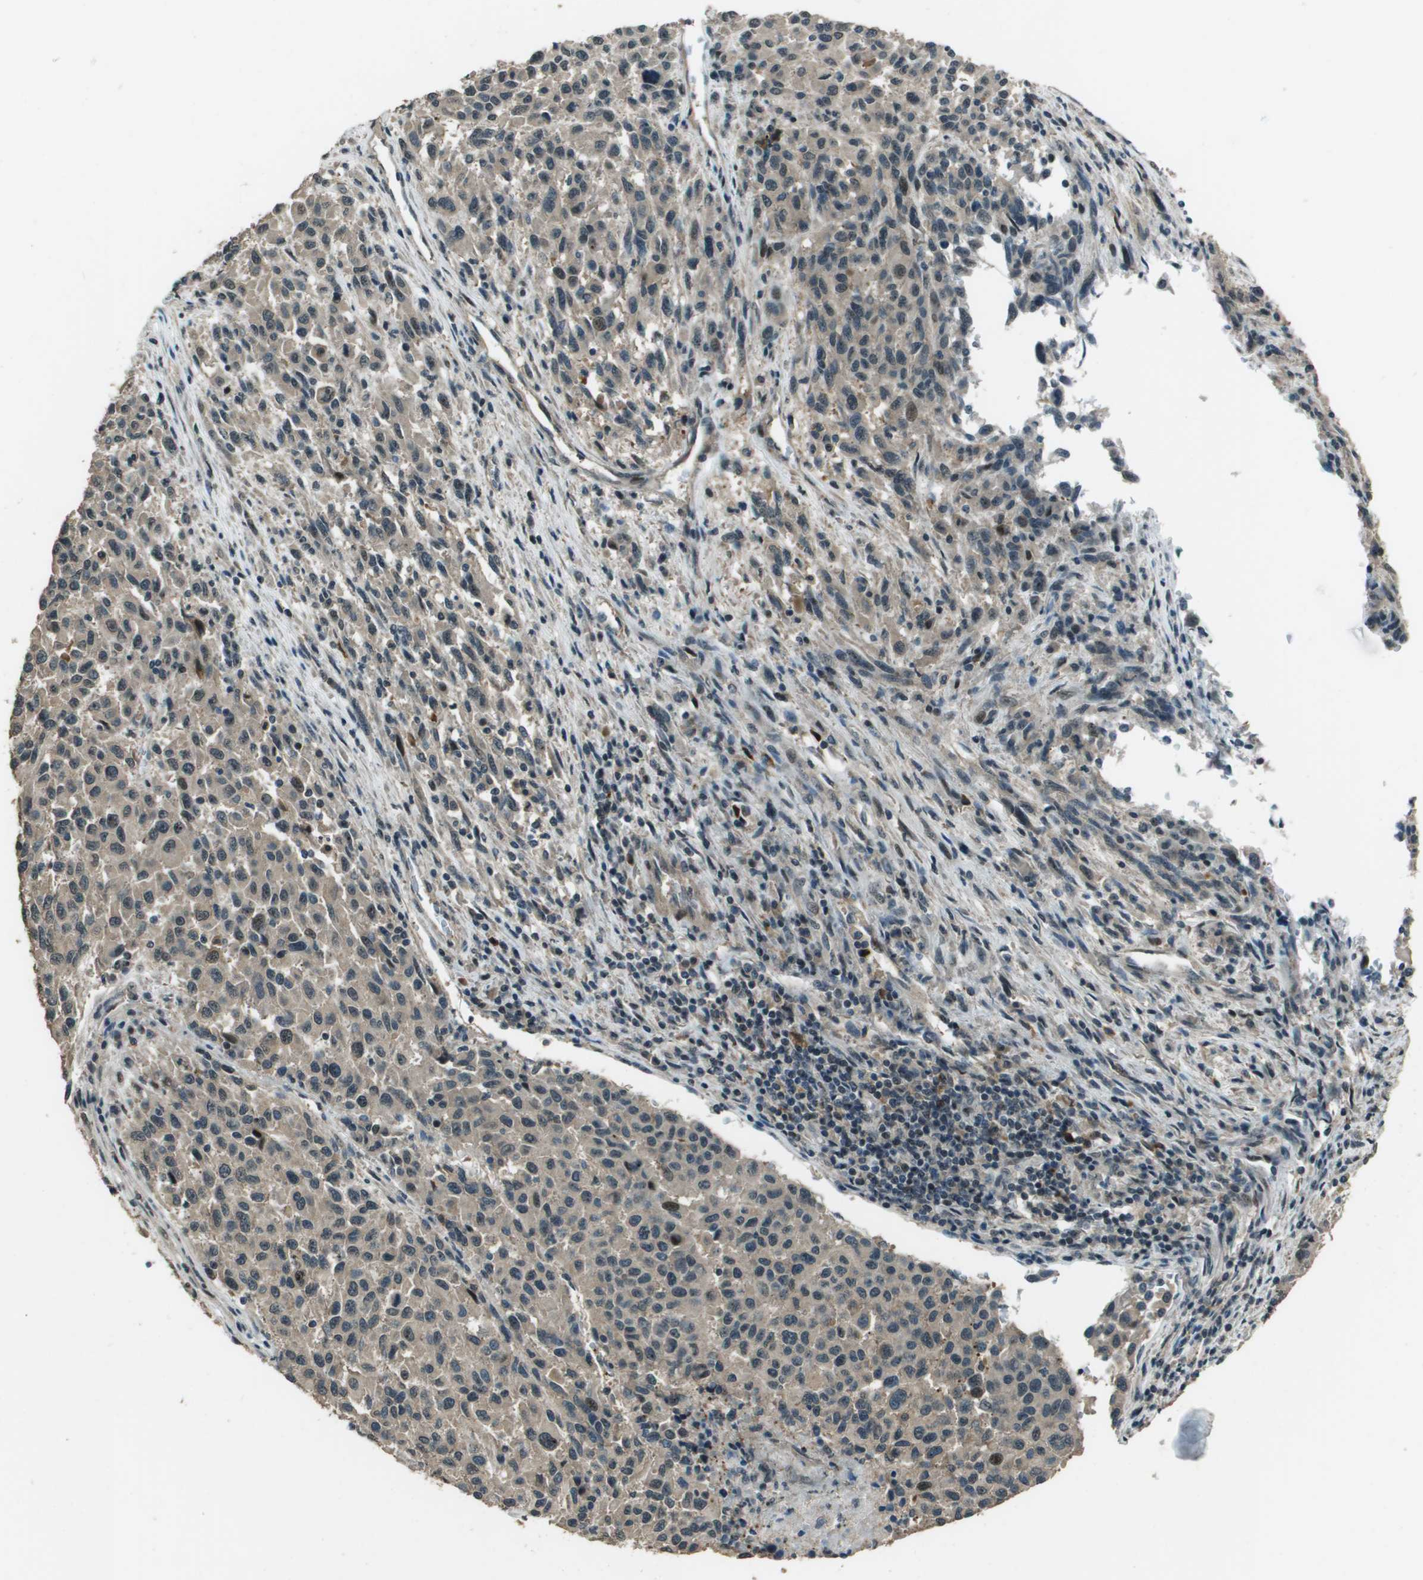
{"staining": {"intensity": "negative", "quantity": "none", "location": "none"}, "tissue": "melanoma", "cell_type": "Tumor cells", "image_type": "cancer", "snomed": [{"axis": "morphology", "description": "Malignant melanoma, Metastatic site"}, {"axis": "topography", "description": "Lymph node"}], "caption": "Immunohistochemical staining of malignant melanoma (metastatic site) demonstrates no significant staining in tumor cells.", "gene": "SDC3", "patient": {"sex": "male", "age": 61}}